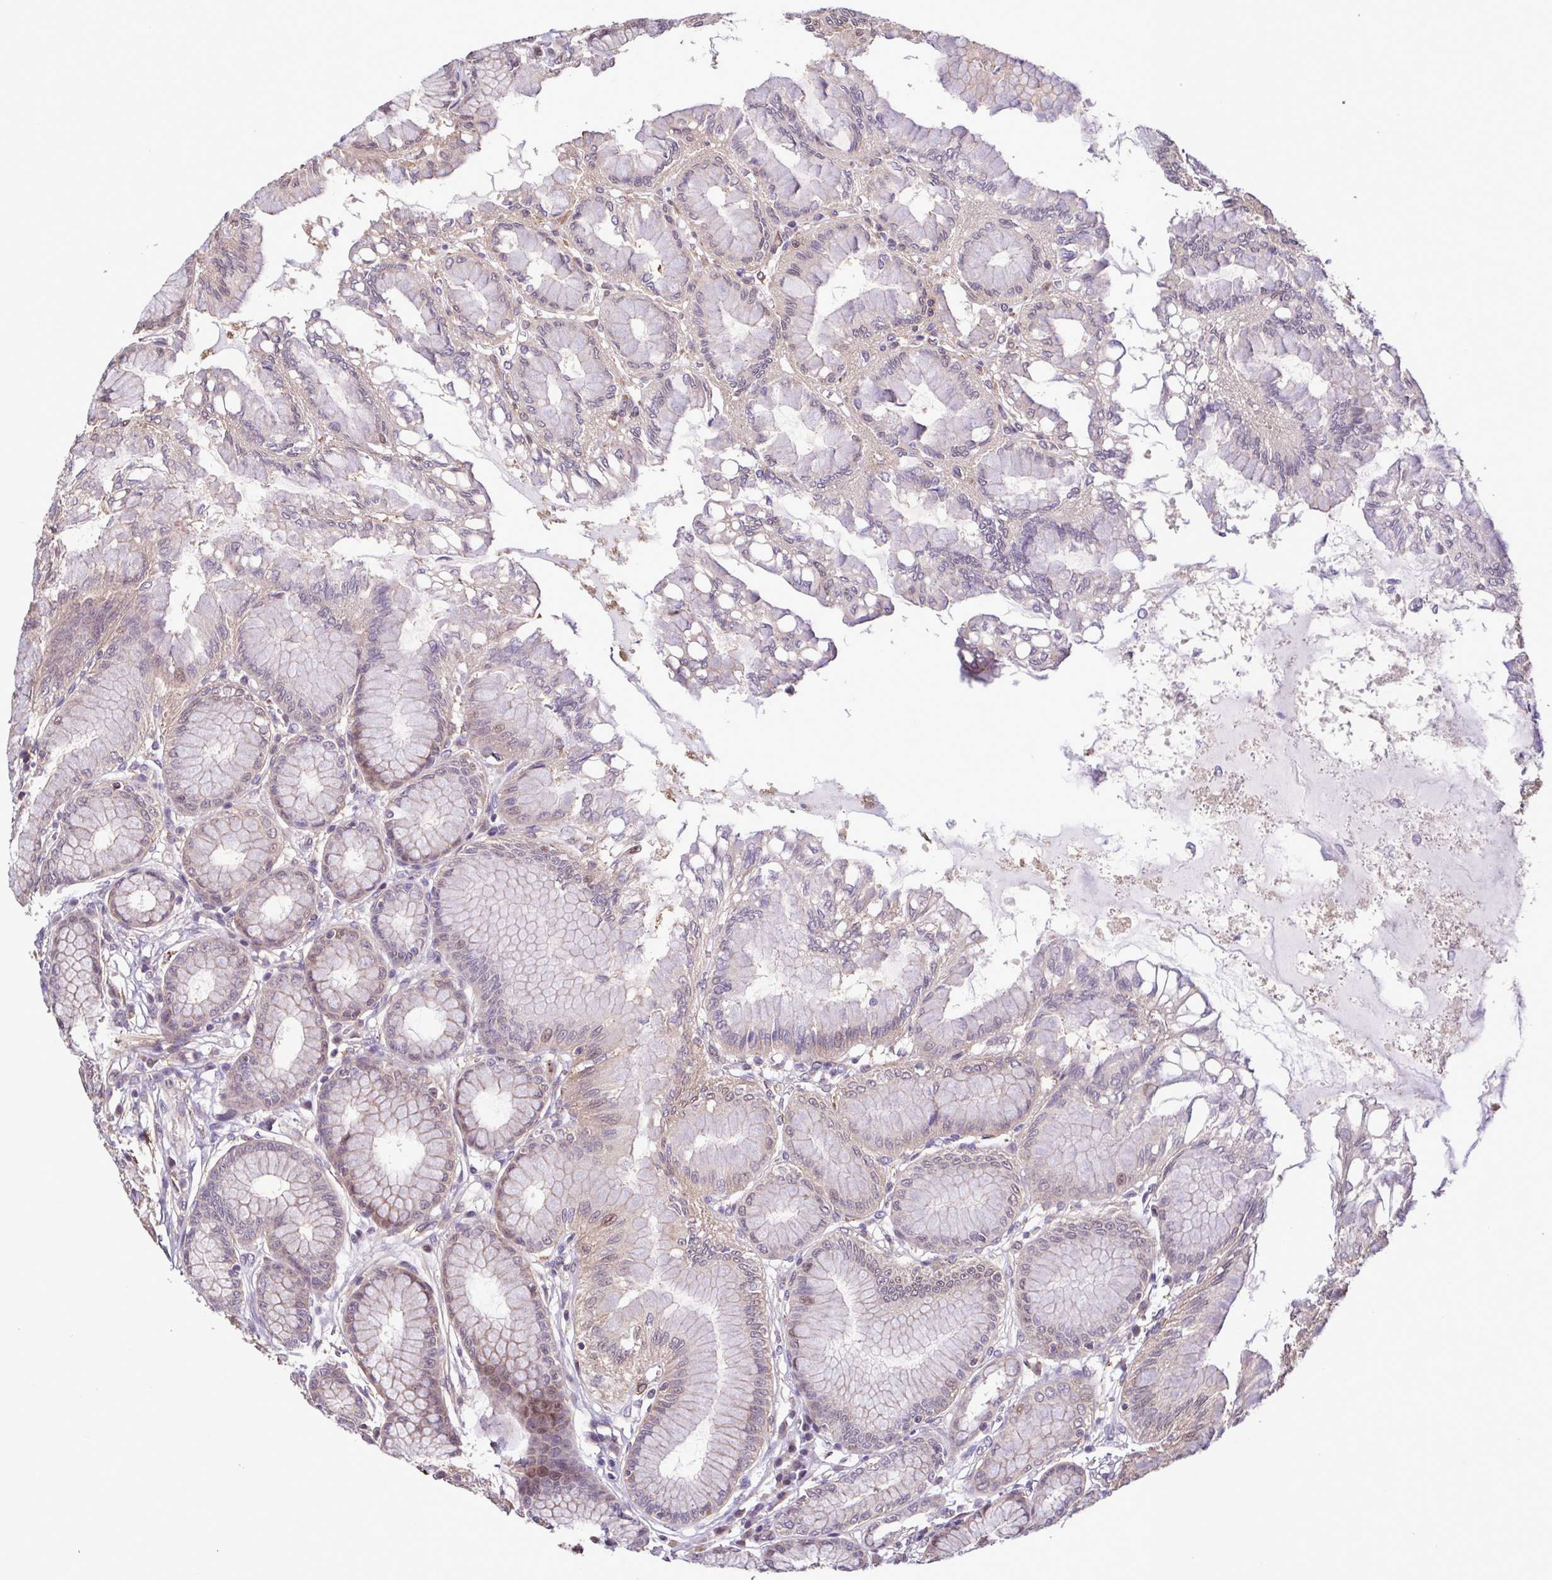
{"staining": {"intensity": "weak", "quantity": "<25%", "location": "cytoplasmic/membranous"}, "tissue": "stomach", "cell_type": "Glandular cells", "image_type": "normal", "snomed": [{"axis": "morphology", "description": "Normal tissue, NOS"}, {"axis": "topography", "description": "Stomach"}, {"axis": "topography", "description": "Stomach, lower"}], "caption": "Glandular cells show no significant staining in normal stomach.", "gene": "ZNF200", "patient": {"sex": "male", "age": 76}}